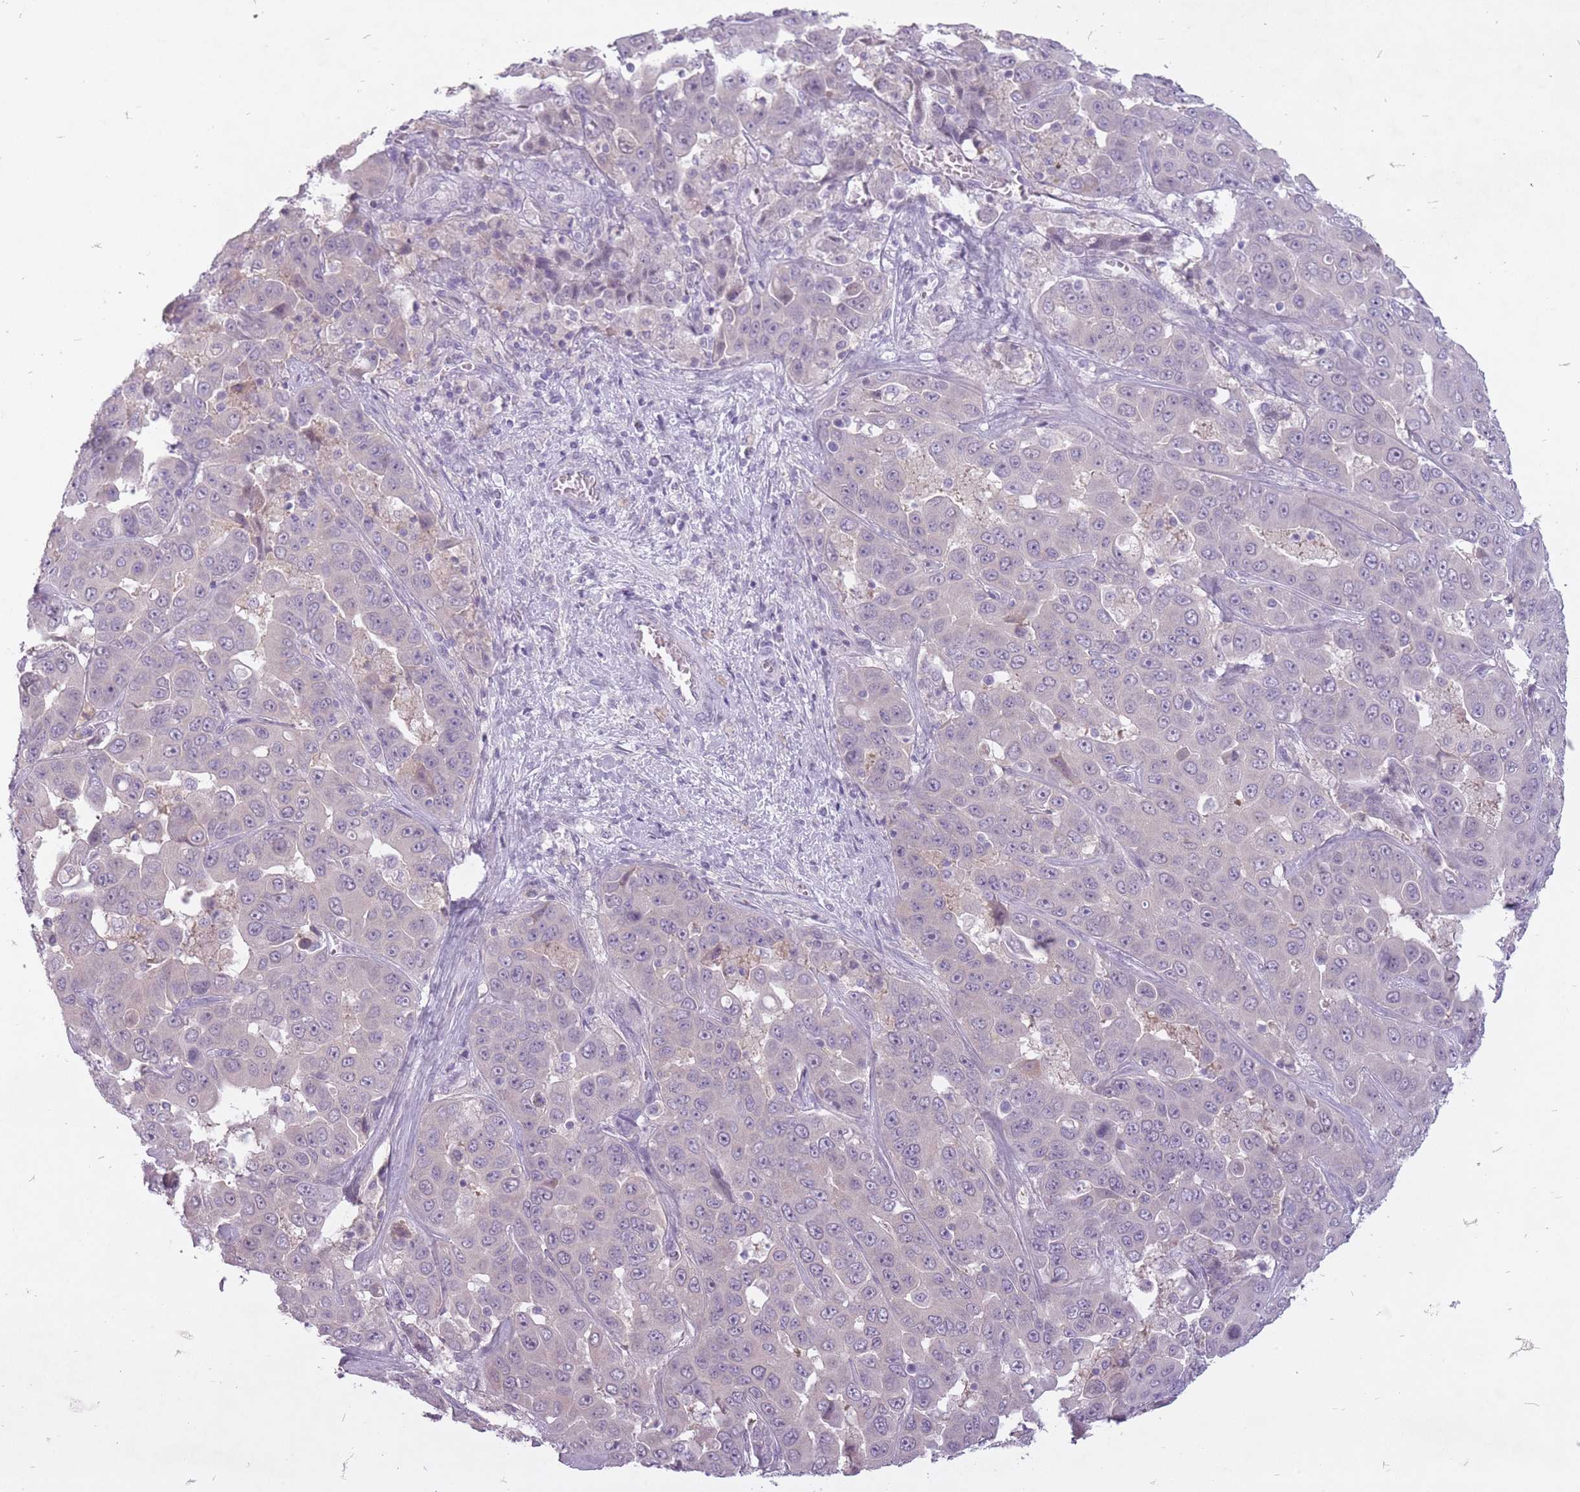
{"staining": {"intensity": "negative", "quantity": "none", "location": "none"}, "tissue": "liver cancer", "cell_type": "Tumor cells", "image_type": "cancer", "snomed": [{"axis": "morphology", "description": "Cholangiocarcinoma"}, {"axis": "topography", "description": "Liver"}], "caption": "Liver cancer (cholangiocarcinoma) was stained to show a protein in brown. There is no significant expression in tumor cells.", "gene": "FAM43B", "patient": {"sex": "female", "age": 52}}